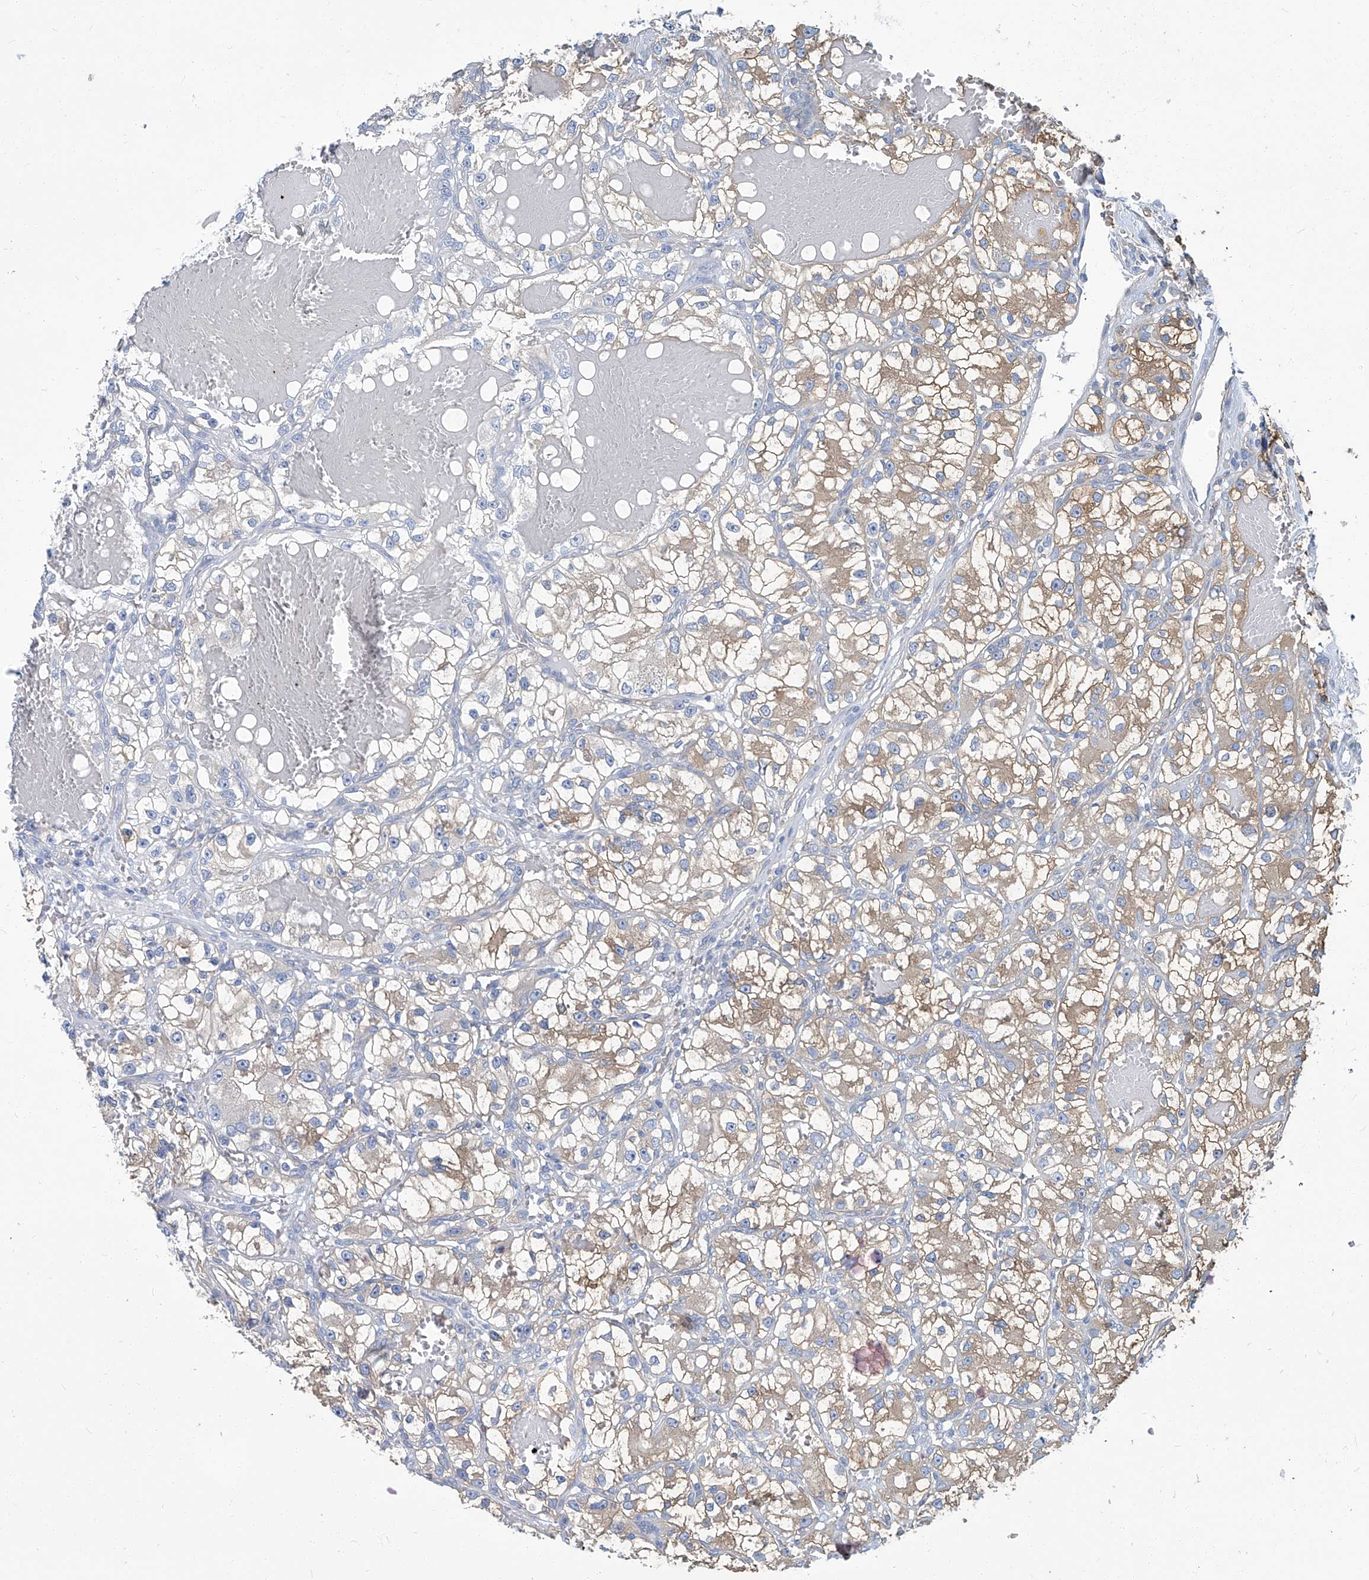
{"staining": {"intensity": "moderate", "quantity": ">75%", "location": "cytoplasmic/membranous"}, "tissue": "renal cancer", "cell_type": "Tumor cells", "image_type": "cancer", "snomed": [{"axis": "morphology", "description": "Adenocarcinoma, NOS"}, {"axis": "topography", "description": "Kidney"}], "caption": "Renal adenocarcinoma was stained to show a protein in brown. There is medium levels of moderate cytoplasmic/membranous expression in about >75% of tumor cells.", "gene": "PFKL", "patient": {"sex": "female", "age": 57}}